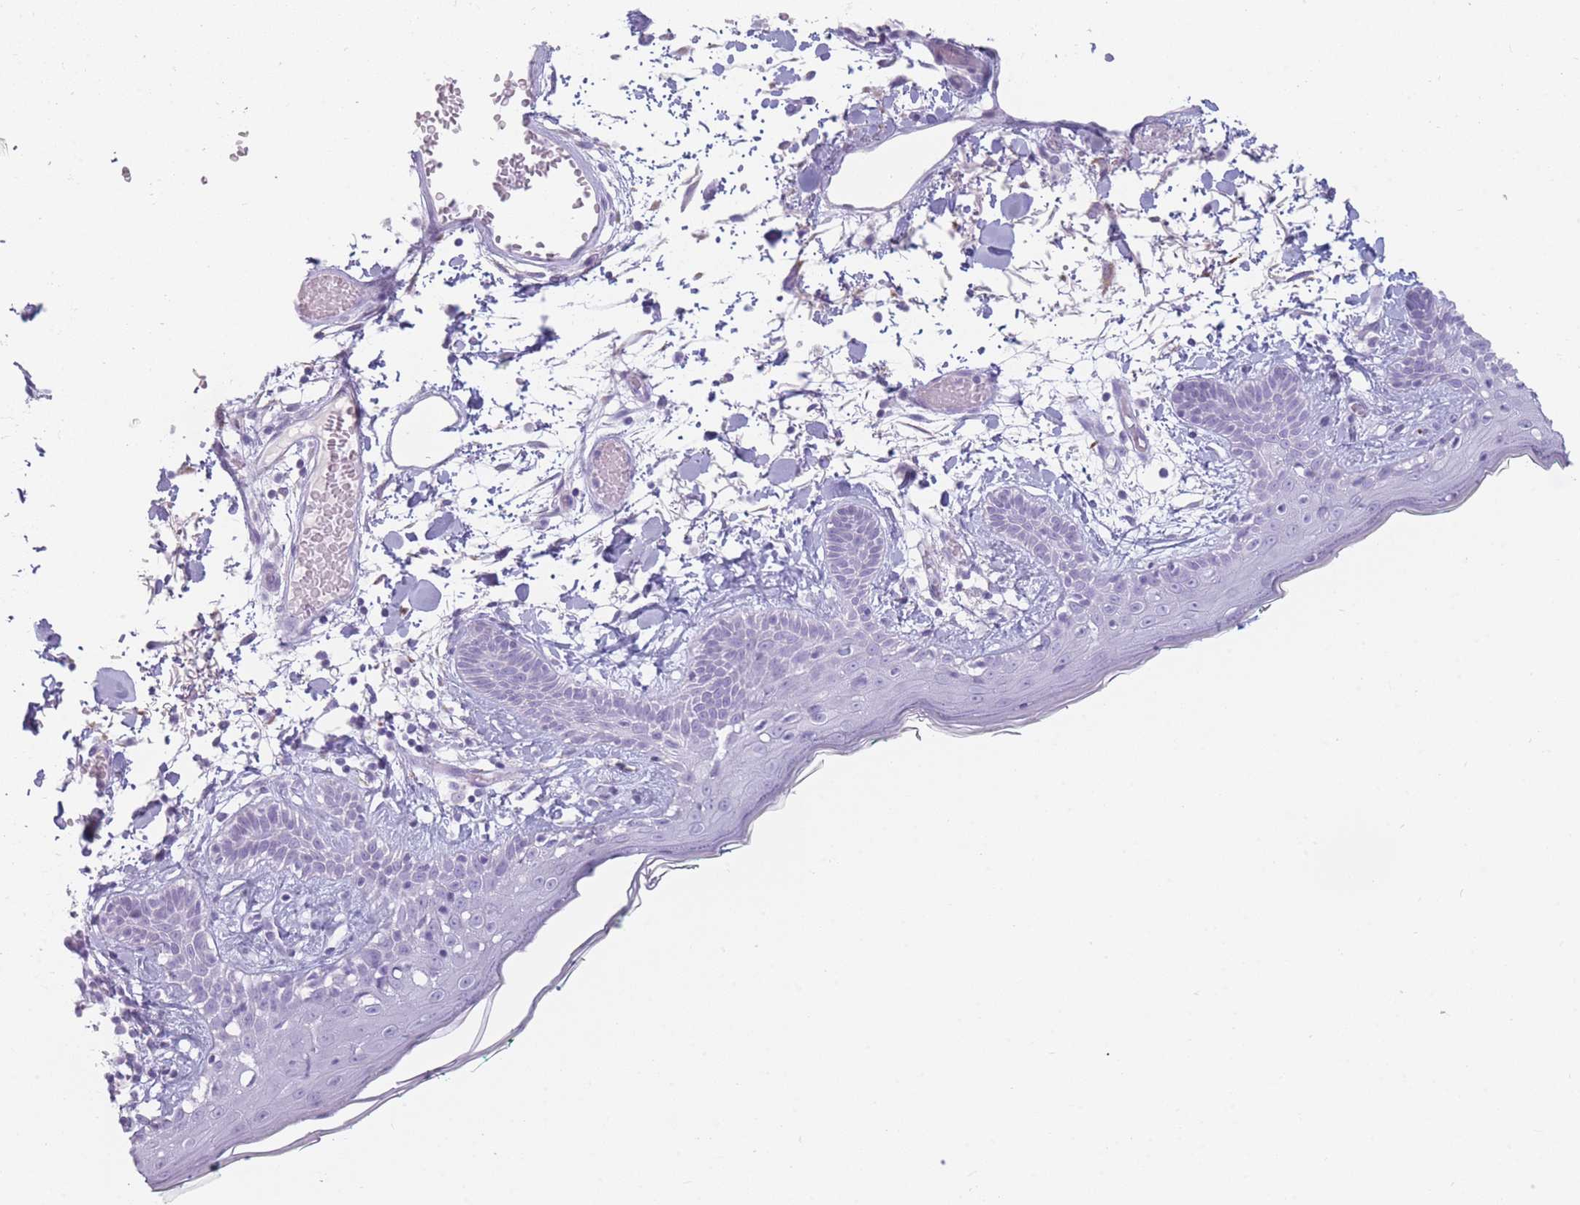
{"staining": {"intensity": "negative", "quantity": "none", "location": "none"}, "tissue": "skin", "cell_type": "Fibroblasts", "image_type": "normal", "snomed": [{"axis": "morphology", "description": "Normal tissue, NOS"}, {"axis": "topography", "description": "Skin"}], "caption": "High power microscopy histopathology image of an immunohistochemistry (IHC) micrograph of normal skin, revealing no significant staining in fibroblasts.", "gene": "GPR12", "patient": {"sex": "male", "age": 79}}